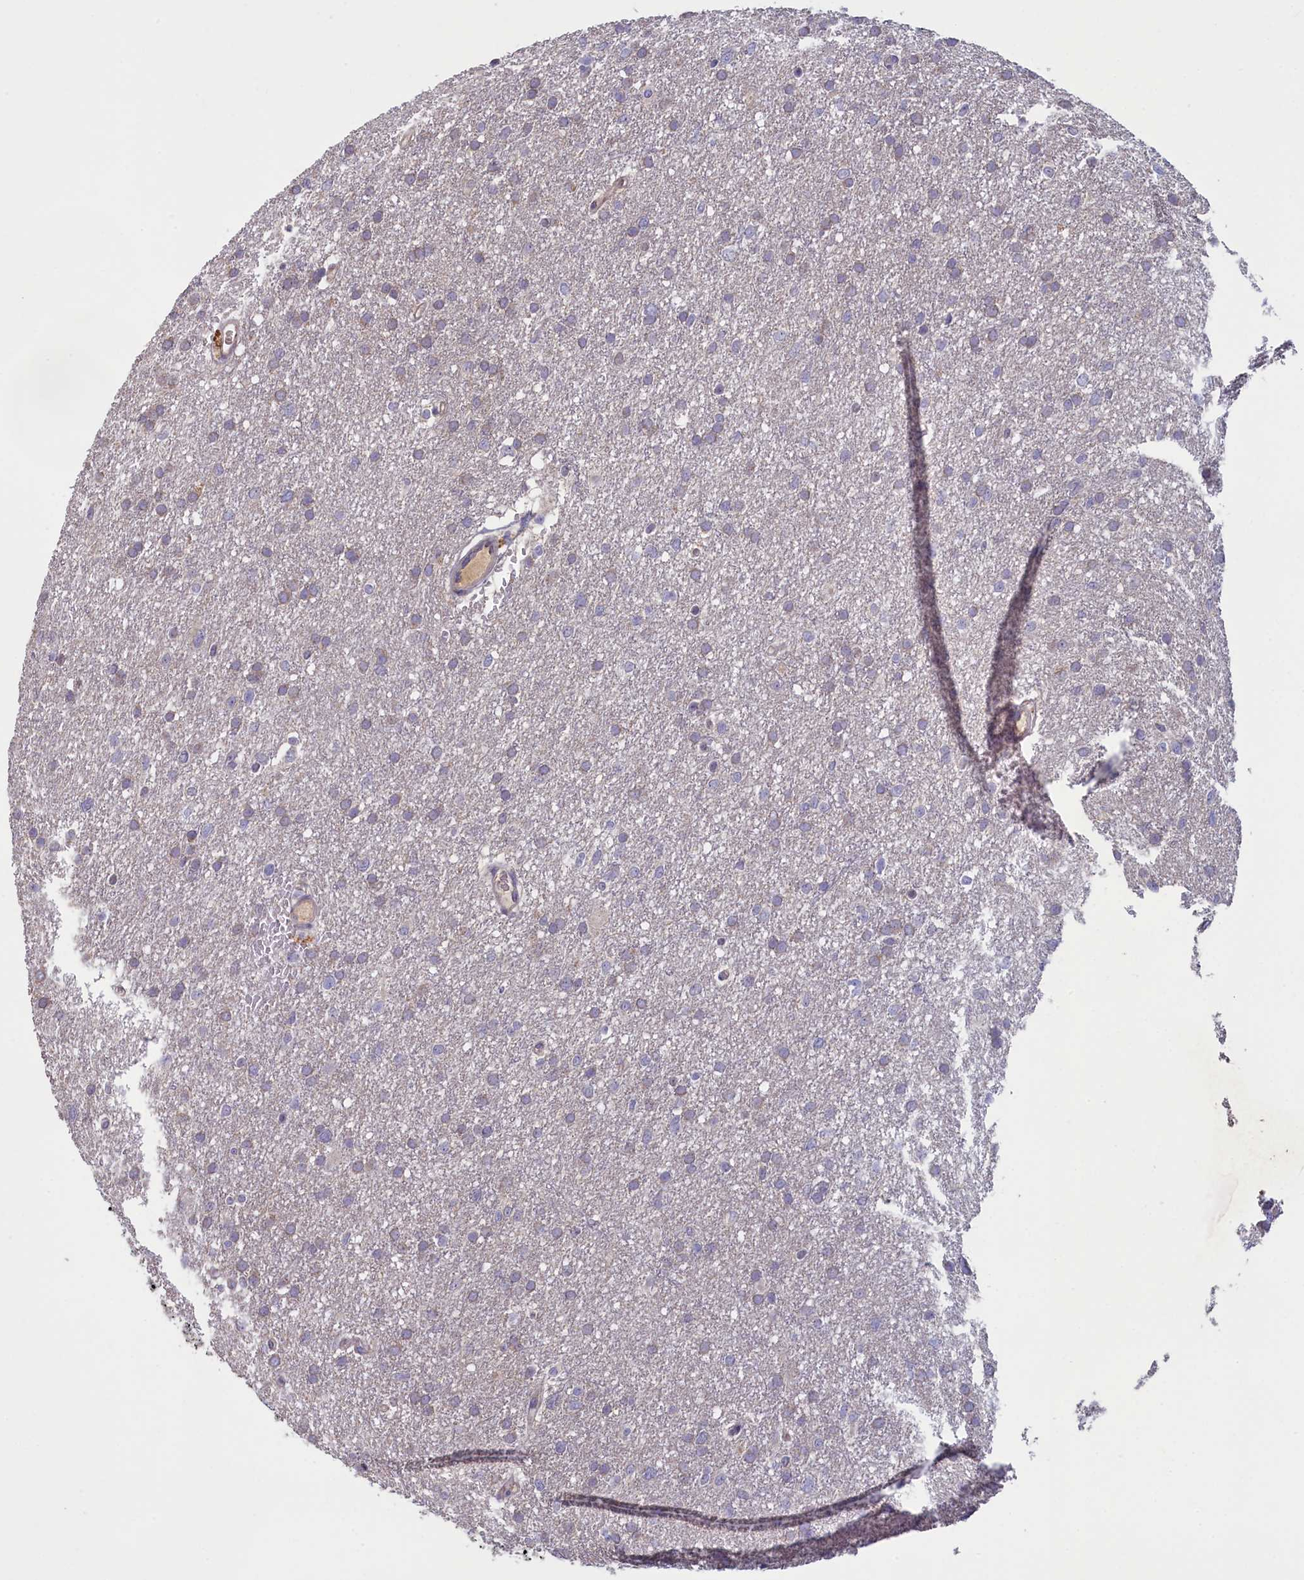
{"staining": {"intensity": "negative", "quantity": "none", "location": "none"}, "tissue": "glioma", "cell_type": "Tumor cells", "image_type": "cancer", "snomed": [{"axis": "morphology", "description": "Glioma, malignant, High grade"}, {"axis": "topography", "description": "Cerebral cortex"}], "caption": "DAB (3,3'-diaminobenzidine) immunohistochemical staining of human malignant glioma (high-grade) displays no significant positivity in tumor cells.", "gene": "ATF7IP2", "patient": {"sex": "female", "age": 36}}